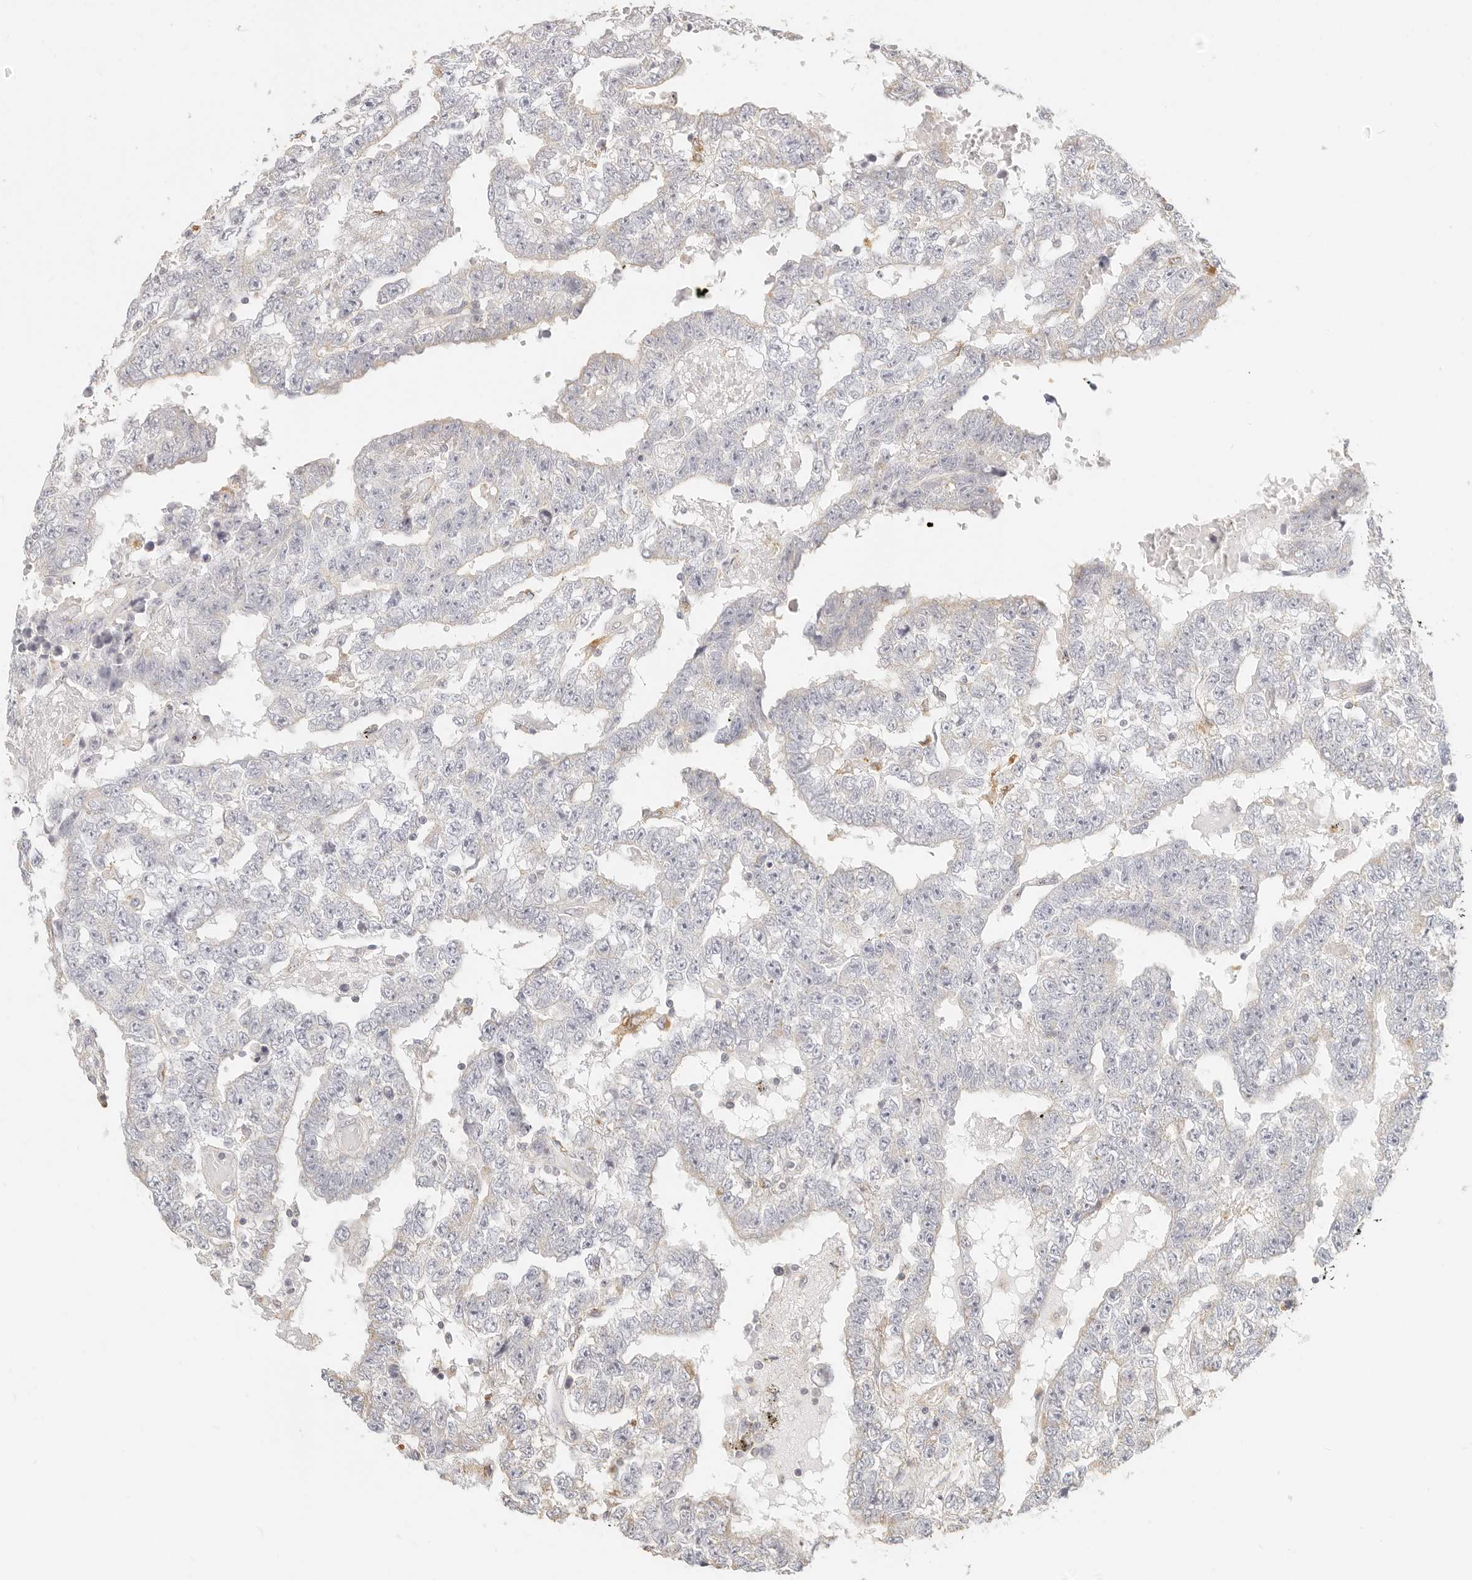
{"staining": {"intensity": "negative", "quantity": "none", "location": "none"}, "tissue": "testis cancer", "cell_type": "Tumor cells", "image_type": "cancer", "snomed": [{"axis": "morphology", "description": "Carcinoma, Embryonal, NOS"}, {"axis": "topography", "description": "Testis"}], "caption": "Testis cancer (embryonal carcinoma) was stained to show a protein in brown. There is no significant staining in tumor cells.", "gene": "CNMD", "patient": {"sex": "male", "age": 25}}